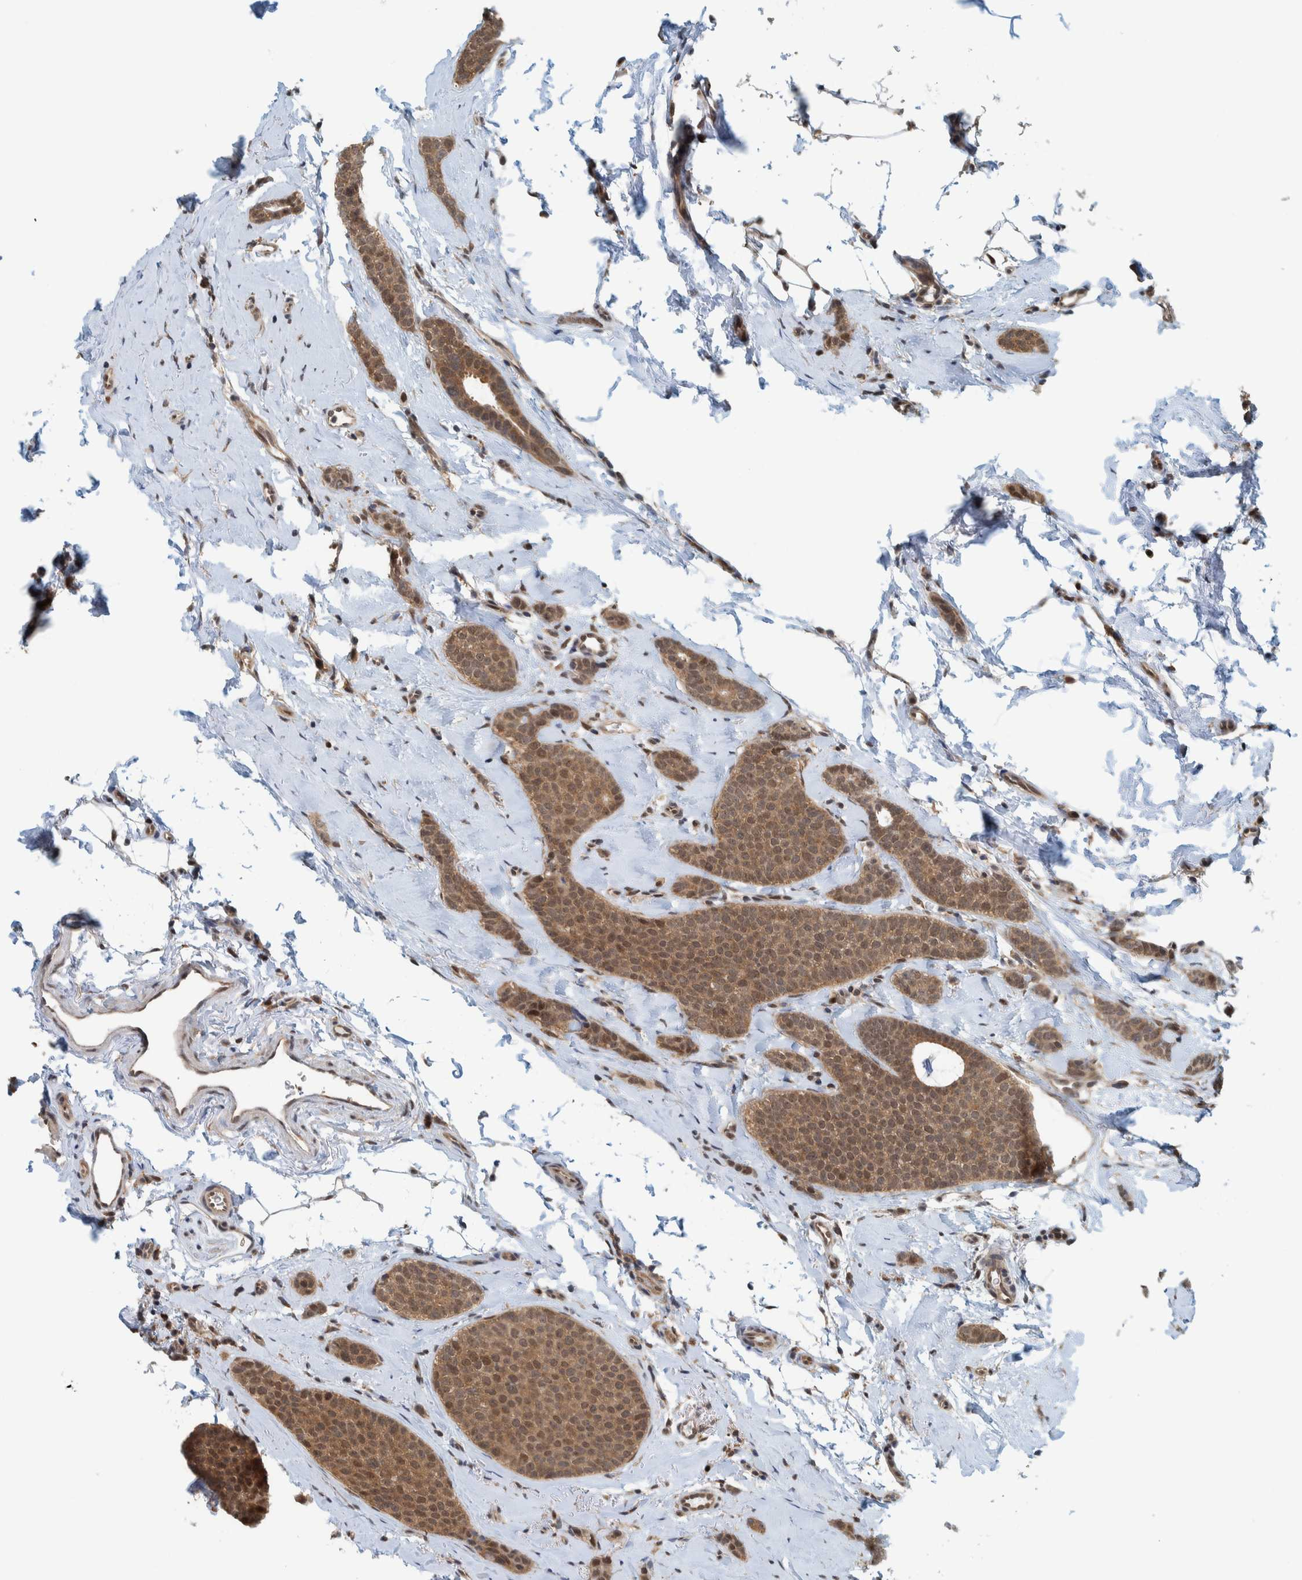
{"staining": {"intensity": "moderate", "quantity": ">75%", "location": "cytoplasmic/membranous,nuclear"}, "tissue": "breast cancer", "cell_type": "Tumor cells", "image_type": "cancer", "snomed": [{"axis": "morphology", "description": "Lobular carcinoma"}, {"axis": "topography", "description": "Skin"}, {"axis": "topography", "description": "Breast"}], "caption": "Moderate cytoplasmic/membranous and nuclear positivity is seen in approximately >75% of tumor cells in breast cancer (lobular carcinoma).", "gene": "COPS3", "patient": {"sex": "female", "age": 46}}